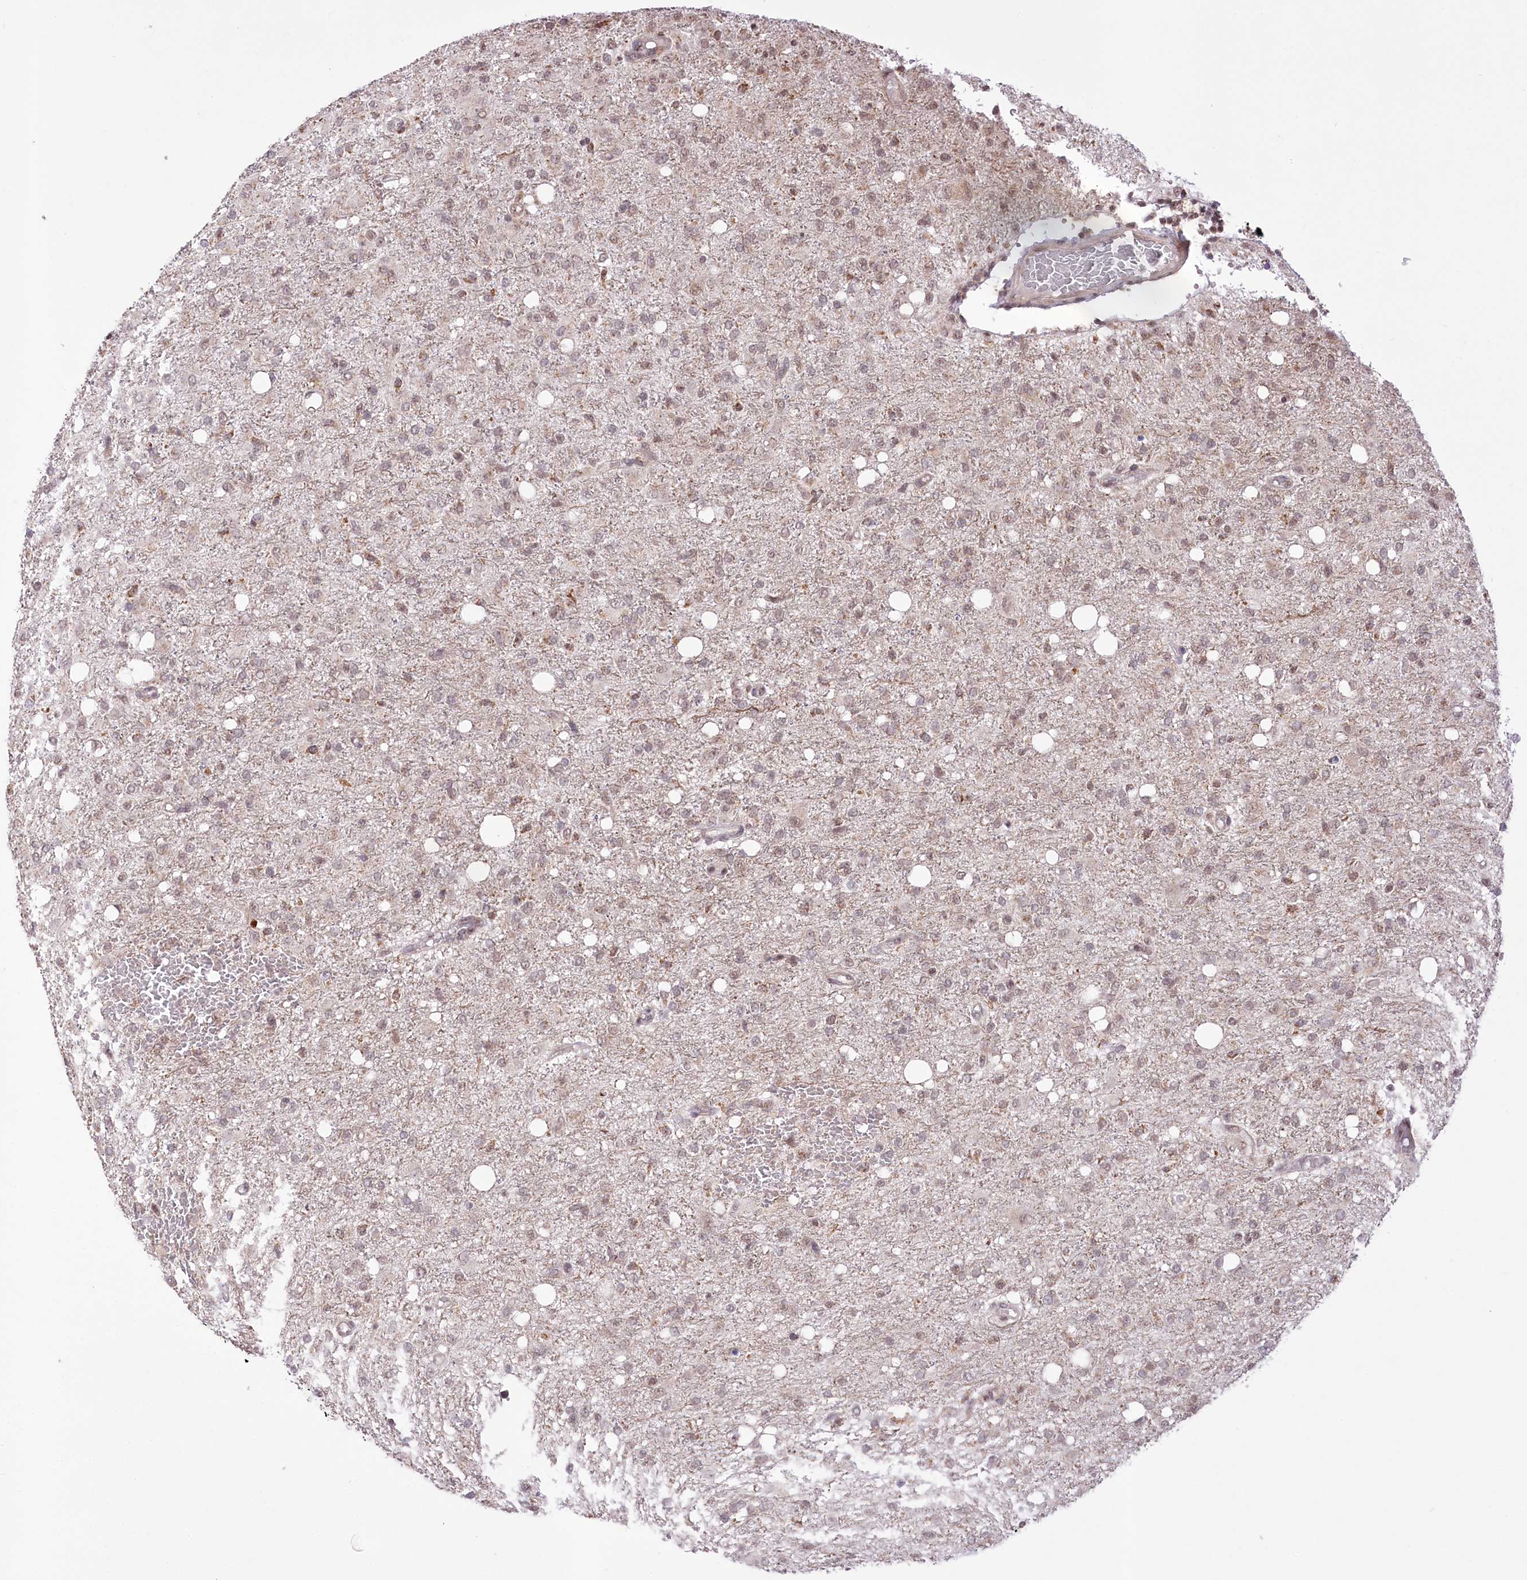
{"staining": {"intensity": "weak", "quantity": "25%-75%", "location": "nuclear"}, "tissue": "glioma", "cell_type": "Tumor cells", "image_type": "cancer", "snomed": [{"axis": "morphology", "description": "Glioma, malignant, High grade"}, {"axis": "topography", "description": "Brain"}], "caption": "Protein analysis of malignant high-grade glioma tissue displays weak nuclear expression in about 25%-75% of tumor cells.", "gene": "ZMAT2", "patient": {"sex": "female", "age": 59}}